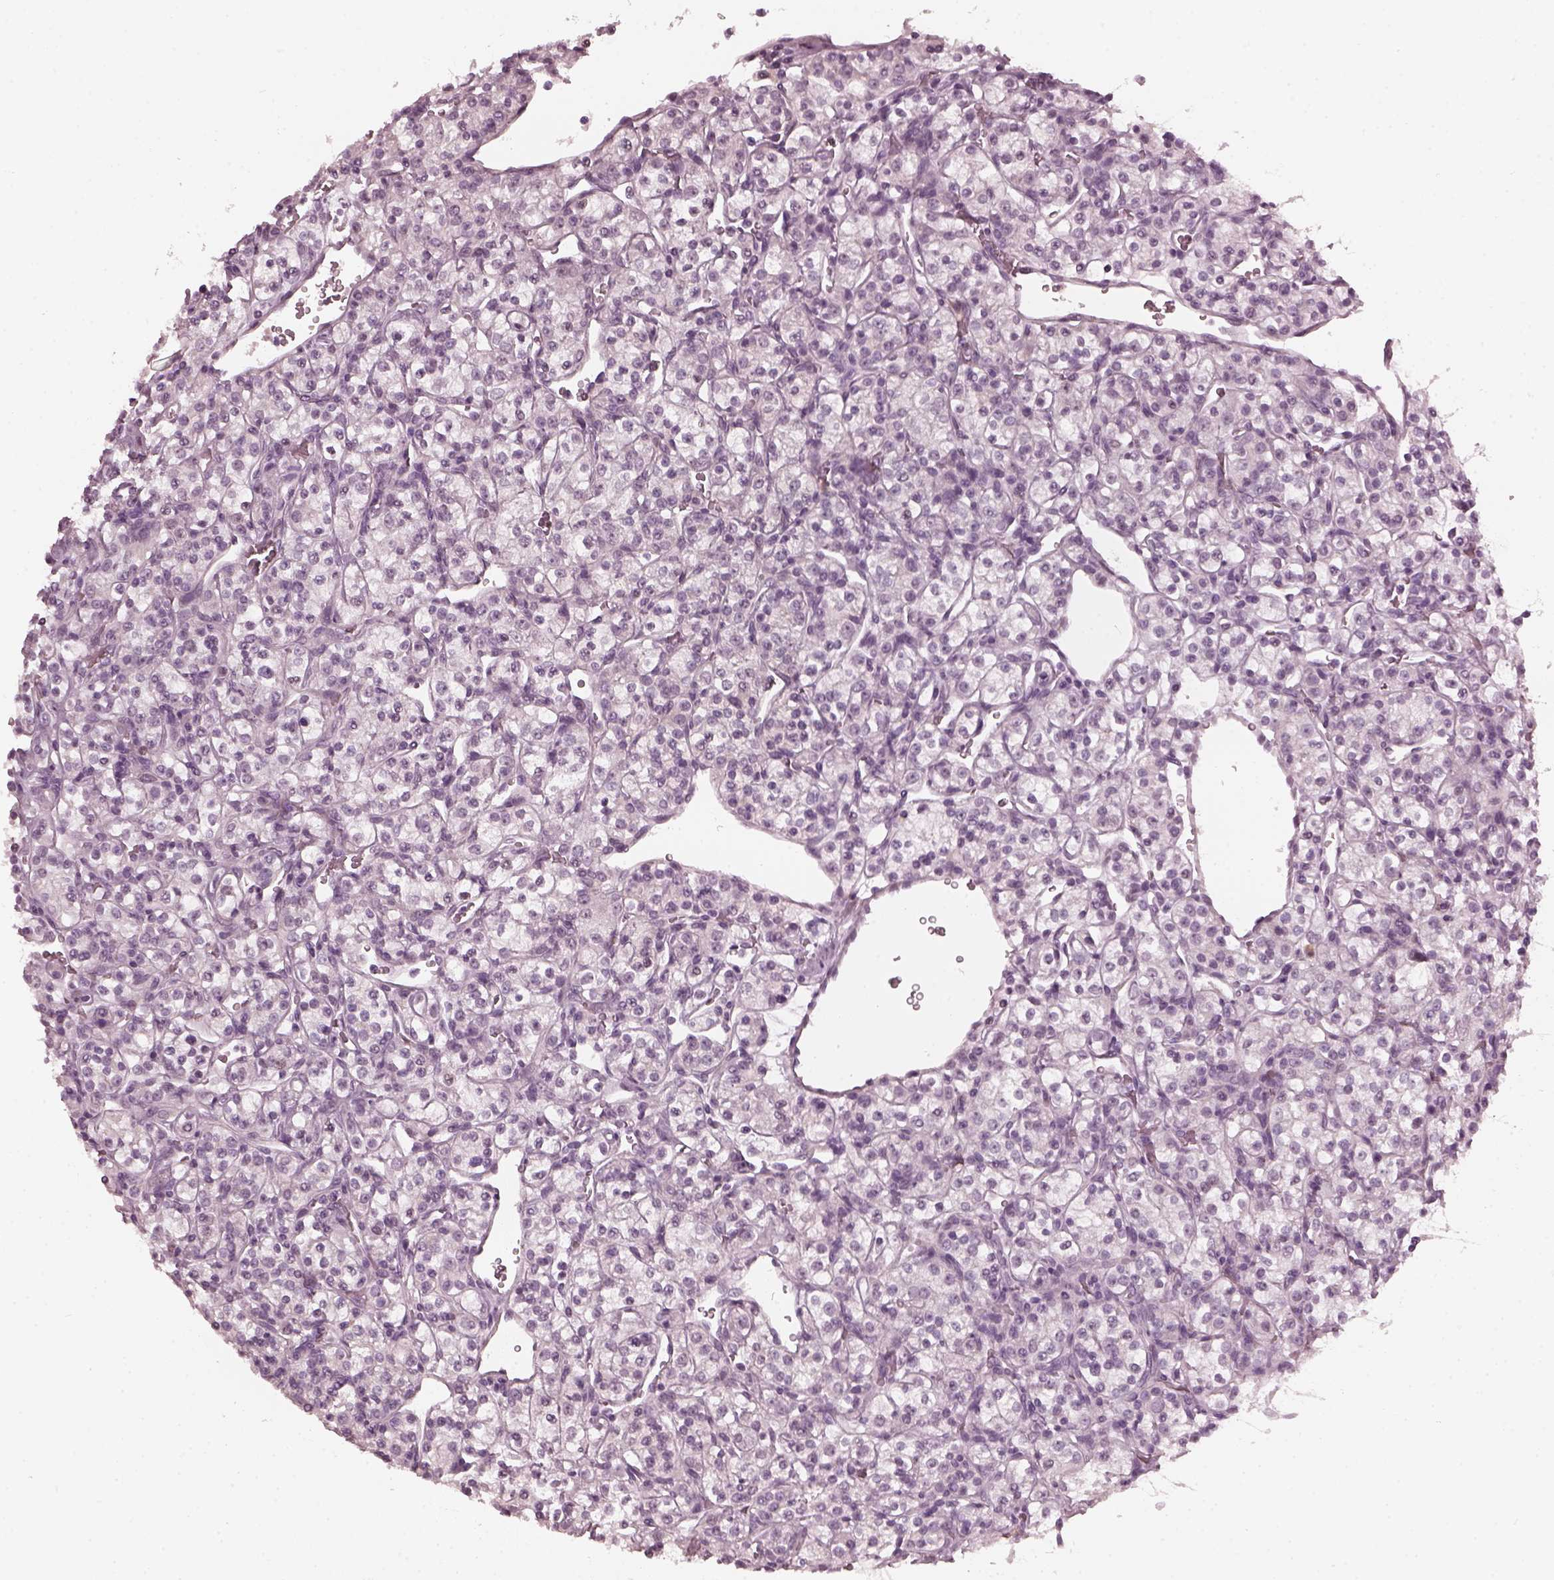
{"staining": {"intensity": "negative", "quantity": "none", "location": "none"}, "tissue": "renal cancer", "cell_type": "Tumor cells", "image_type": "cancer", "snomed": [{"axis": "morphology", "description": "Adenocarcinoma, NOS"}, {"axis": "topography", "description": "Kidney"}], "caption": "A high-resolution photomicrograph shows immunohistochemistry staining of renal adenocarcinoma, which exhibits no significant staining in tumor cells. The staining was performed using DAB (3,3'-diaminobenzidine) to visualize the protein expression in brown, while the nuclei were stained in blue with hematoxylin (Magnification: 20x).", "gene": "CCDC170", "patient": {"sex": "male", "age": 77}}